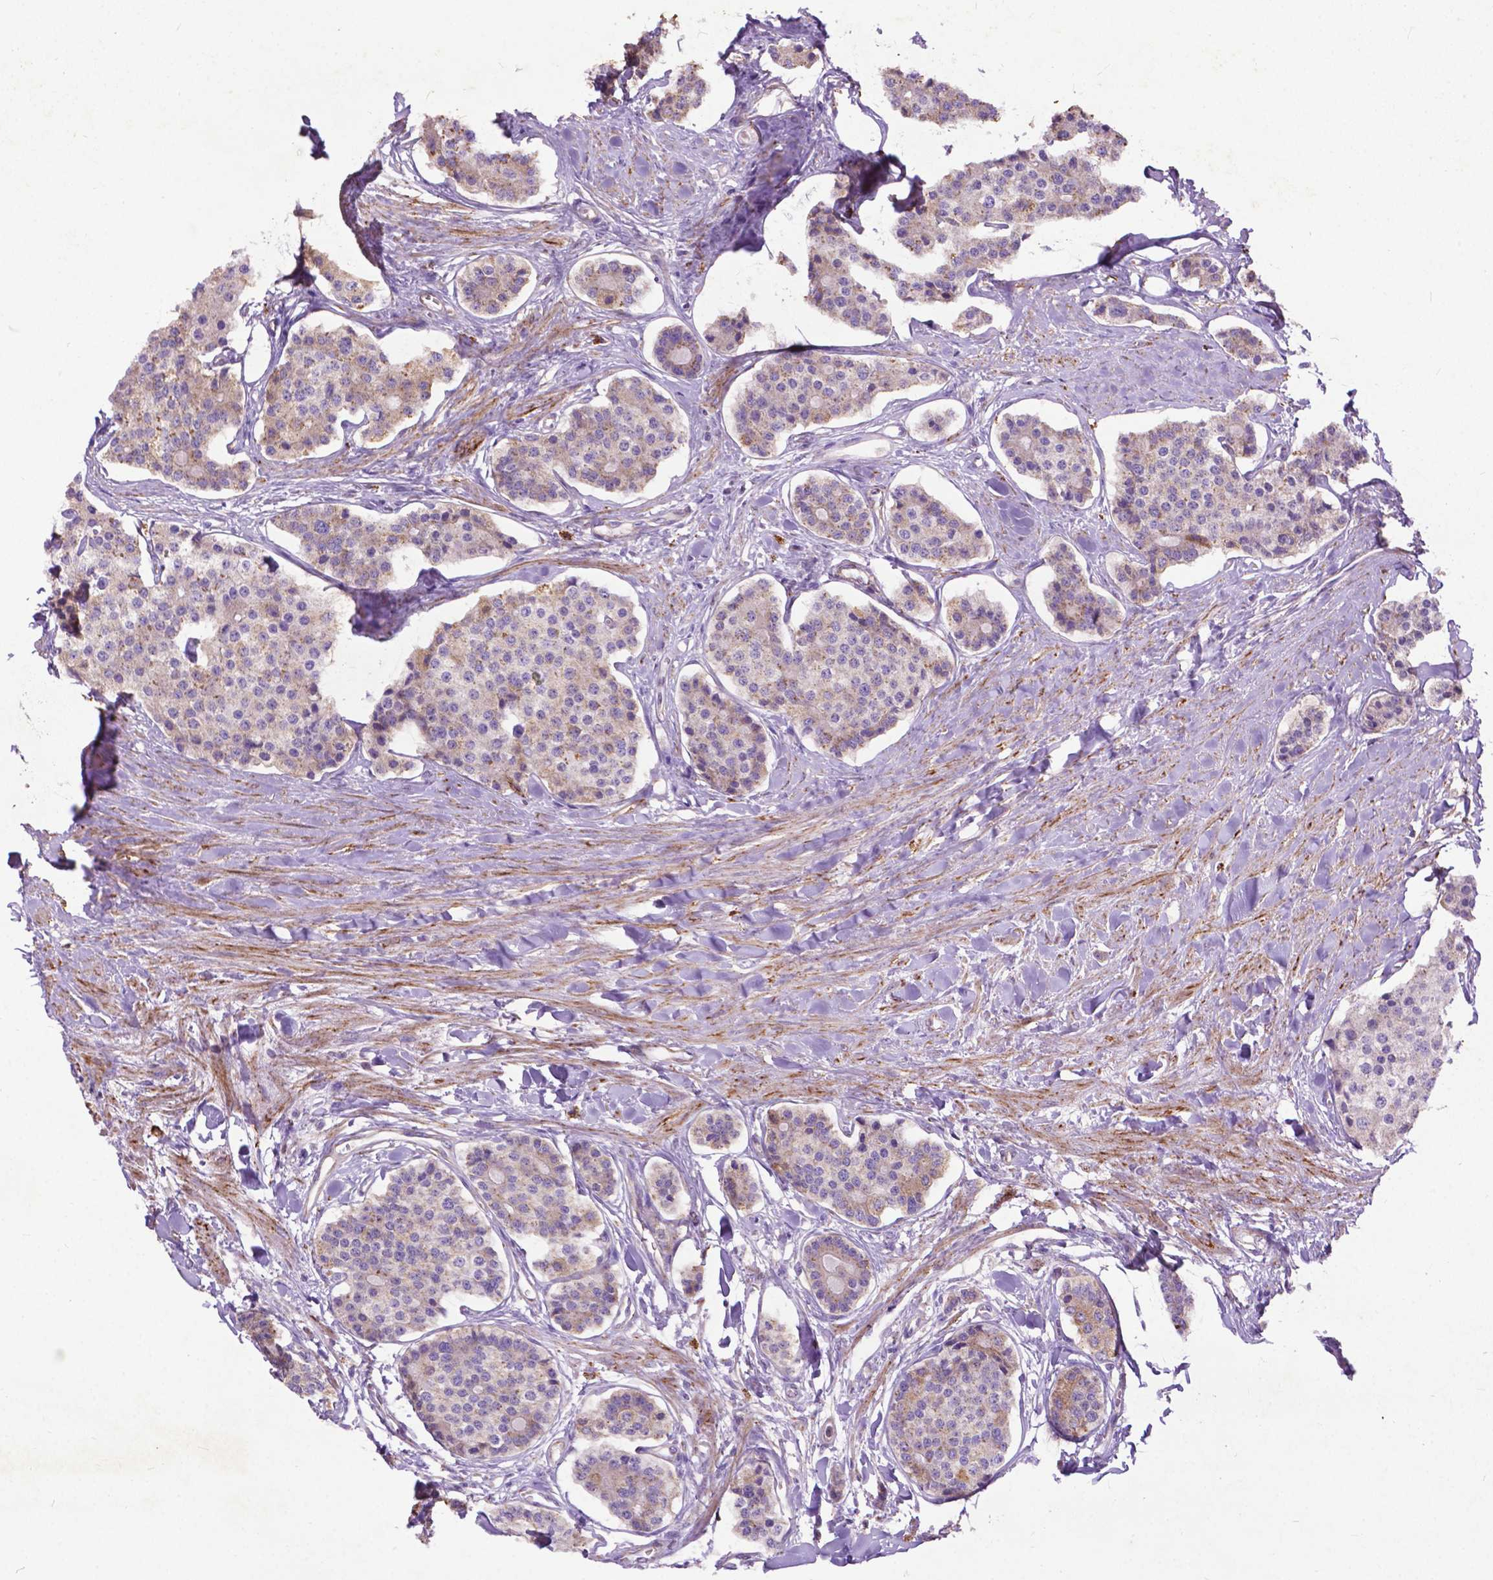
{"staining": {"intensity": "weak", "quantity": "<25%", "location": "cytoplasmic/membranous"}, "tissue": "carcinoid", "cell_type": "Tumor cells", "image_type": "cancer", "snomed": [{"axis": "morphology", "description": "Carcinoid, malignant, NOS"}, {"axis": "topography", "description": "Small intestine"}], "caption": "The histopathology image exhibits no staining of tumor cells in malignant carcinoid.", "gene": "THEGL", "patient": {"sex": "female", "age": 65}}